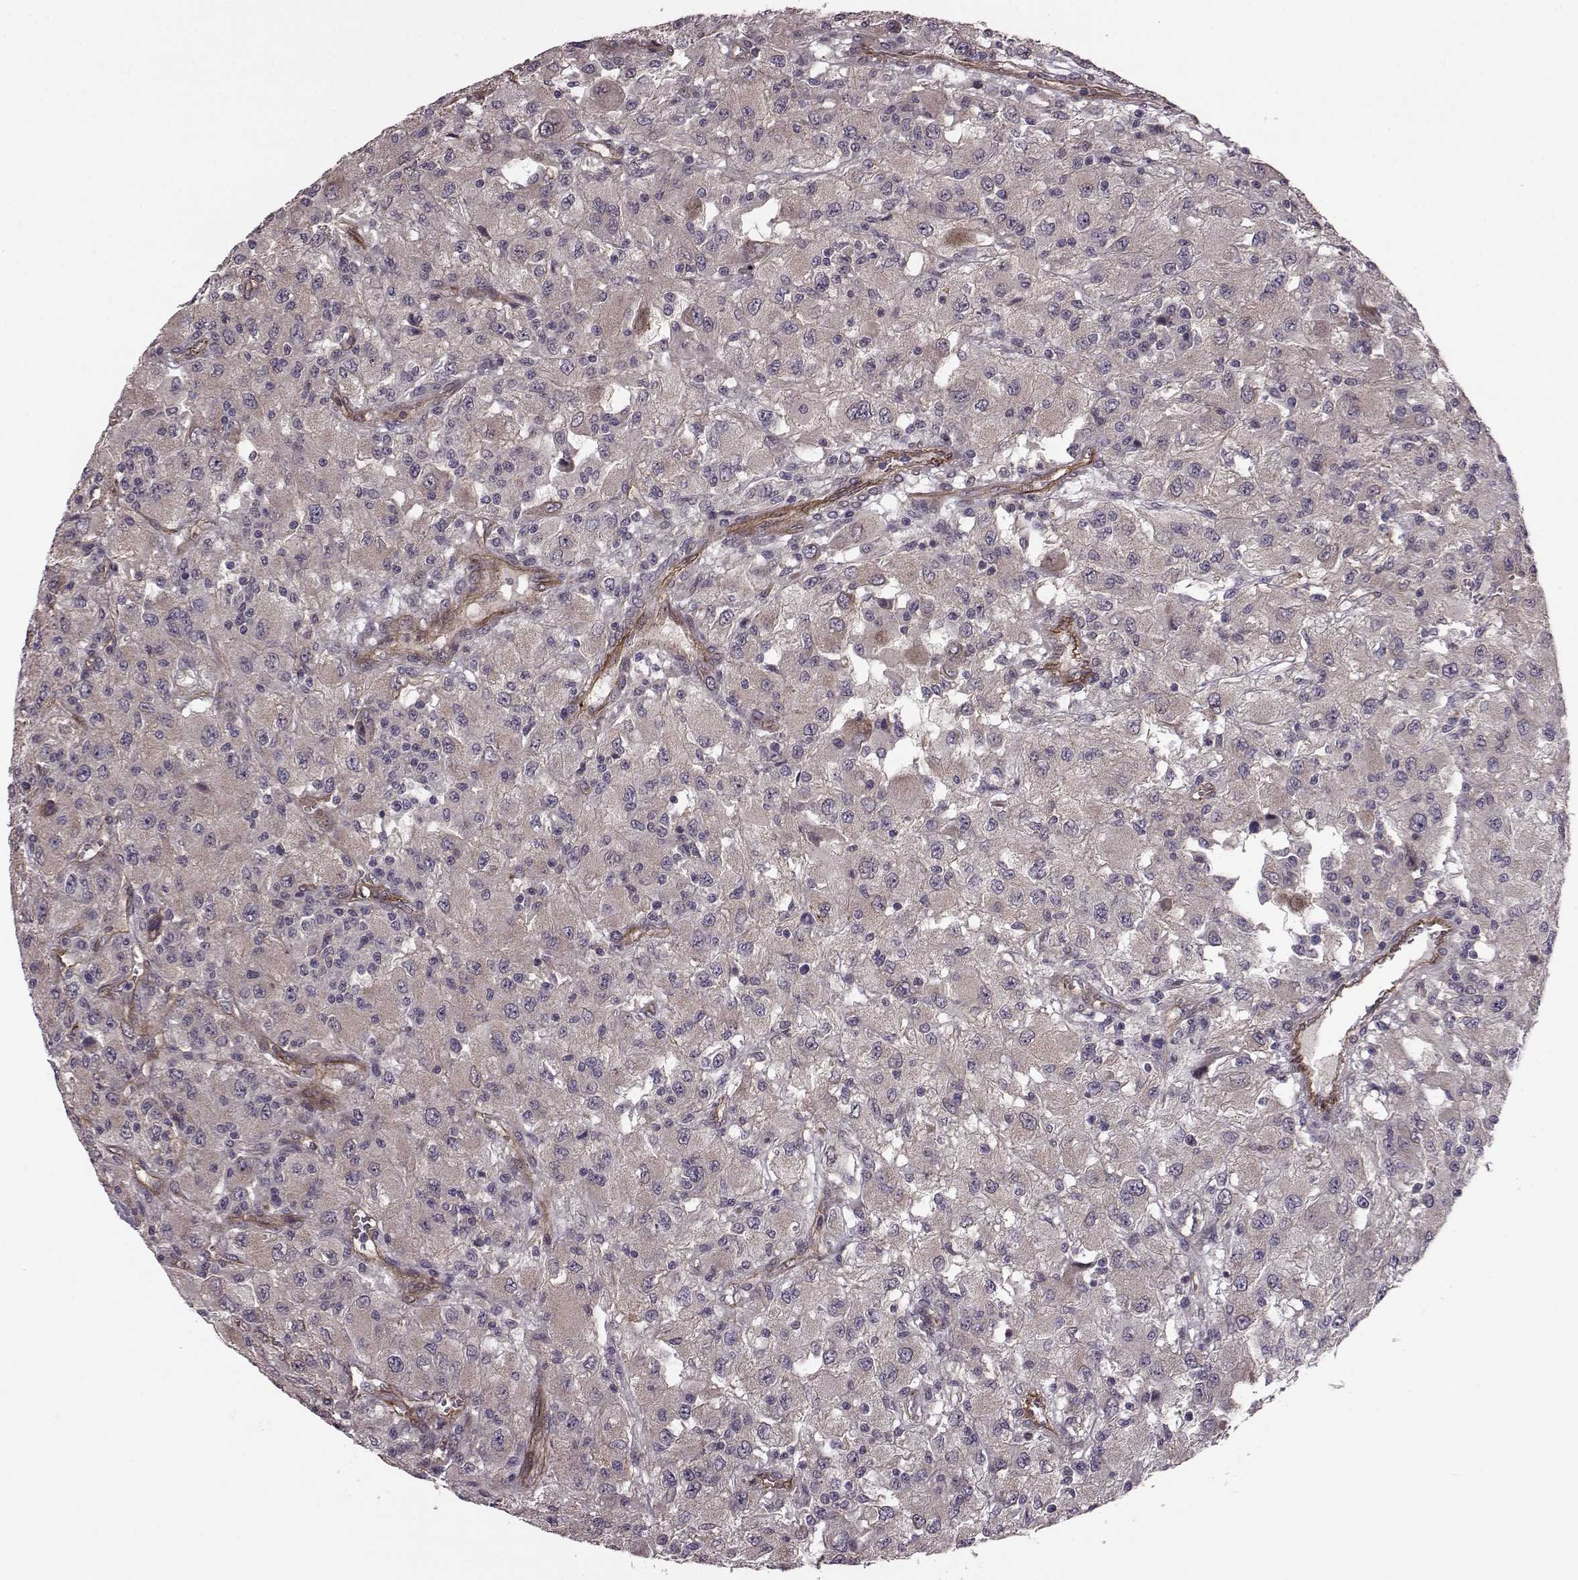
{"staining": {"intensity": "negative", "quantity": "none", "location": "none"}, "tissue": "renal cancer", "cell_type": "Tumor cells", "image_type": "cancer", "snomed": [{"axis": "morphology", "description": "Adenocarcinoma, NOS"}, {"axis": "topography", "description": "Kidney"}], "caption": "Protein analysis of adenocarcinoma (renal) displays no significant staining in tumor cells.", "gene": "SYNPO", "patient": {"sex": "female", "age": 67}}